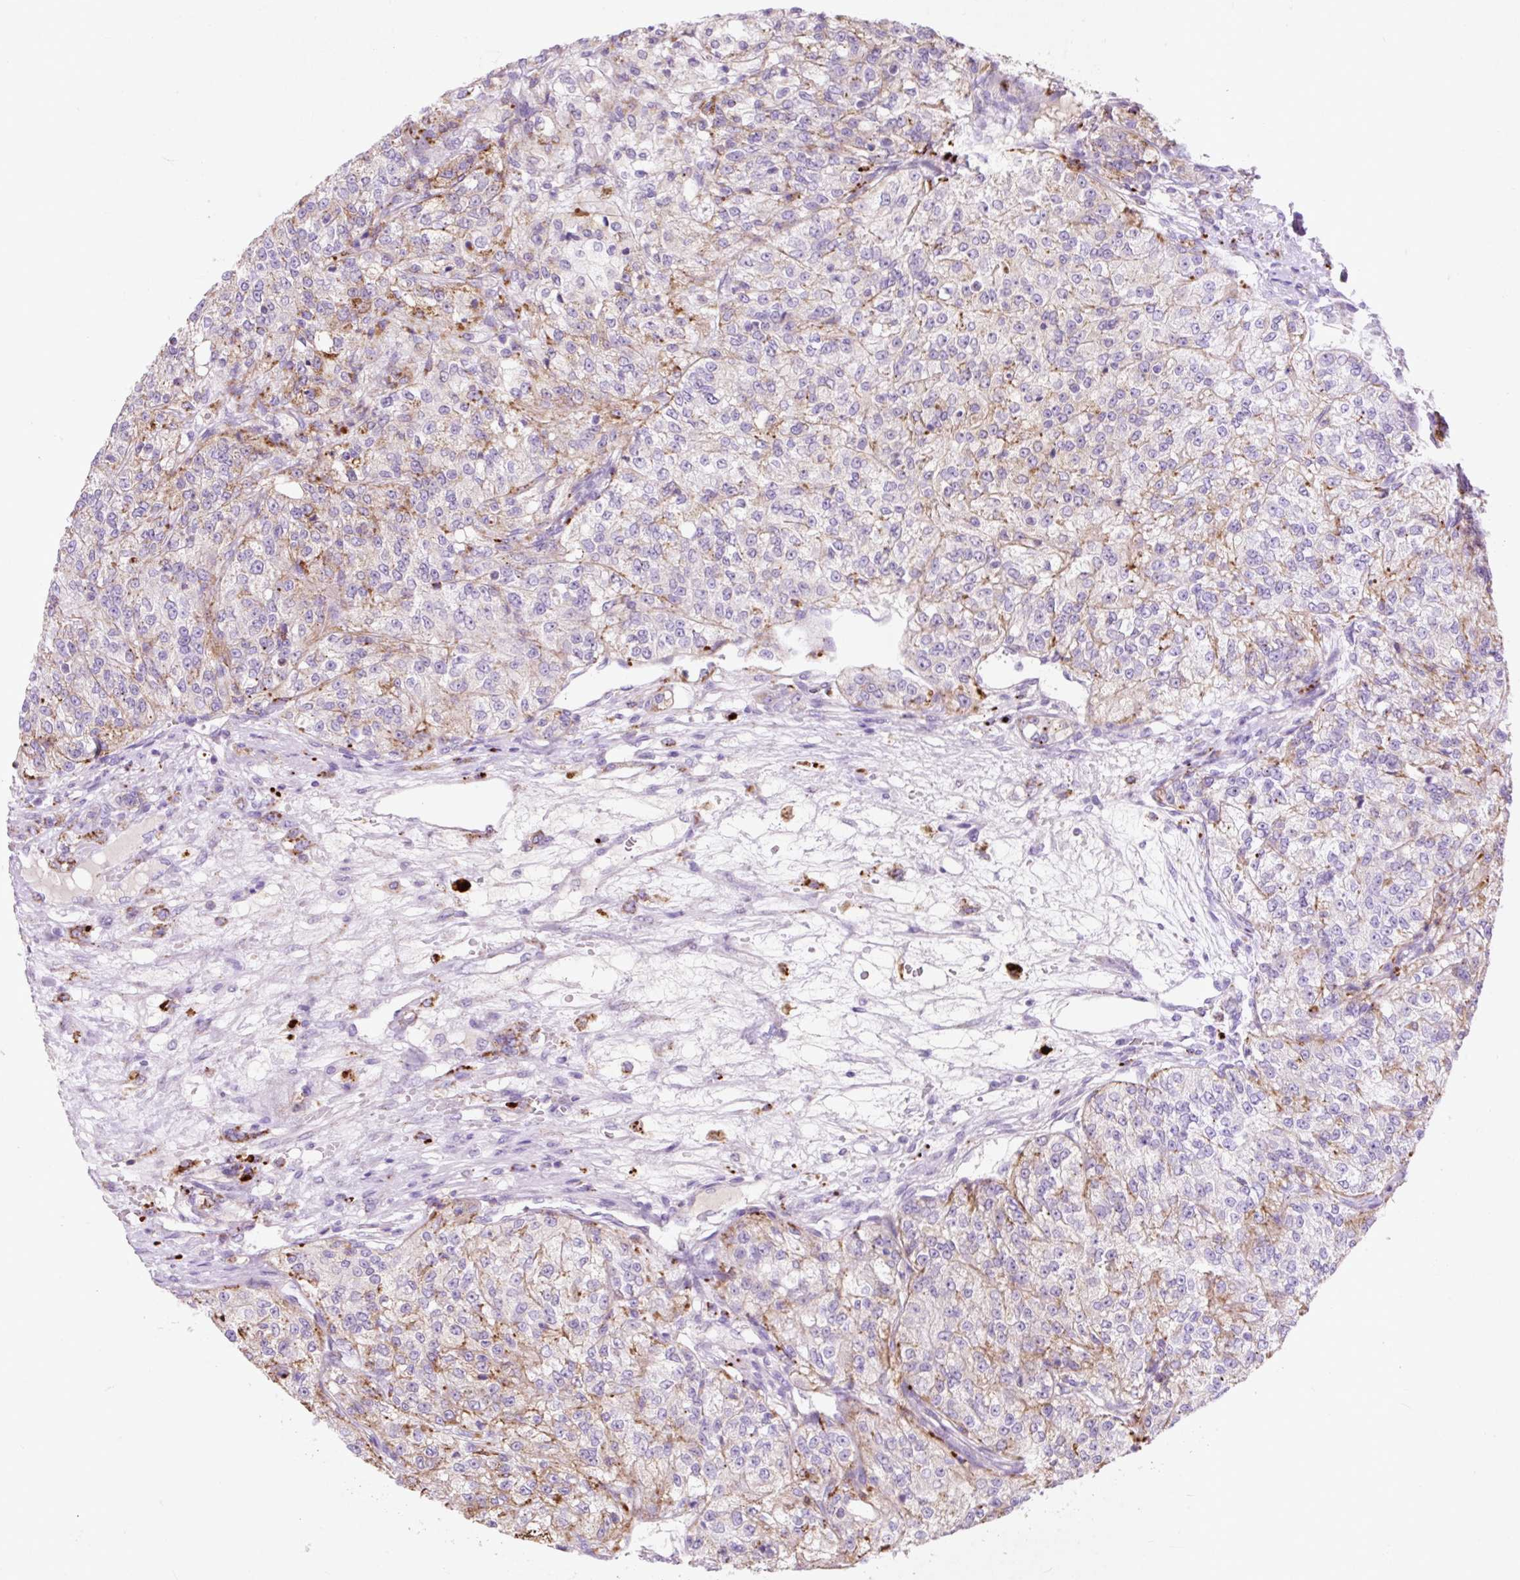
{"staining": {"intensity": "weak", "quantity": "25%-75%", "location": "cytoplasmic/membranous"}, "tissue": "renal cancer", "cell_type": "Tumor cells", "image_type": "cancer", "snomed": [{"axis": "morphology", "description": "Adenocarcinoma, NOS"}, {"axis": "topography", "description": "Kidney"}], "caption": "Protein staining of renal cancer (adenocarcinoma) tissue reveals weak cytoplasmic/membranous positivity in approximately 25%-75% of tumor cells. (DAB IHC with brightfield microscopy, high magnification).", "gene": "HEXA", "patient": {"sex": "female", "age": 63}}